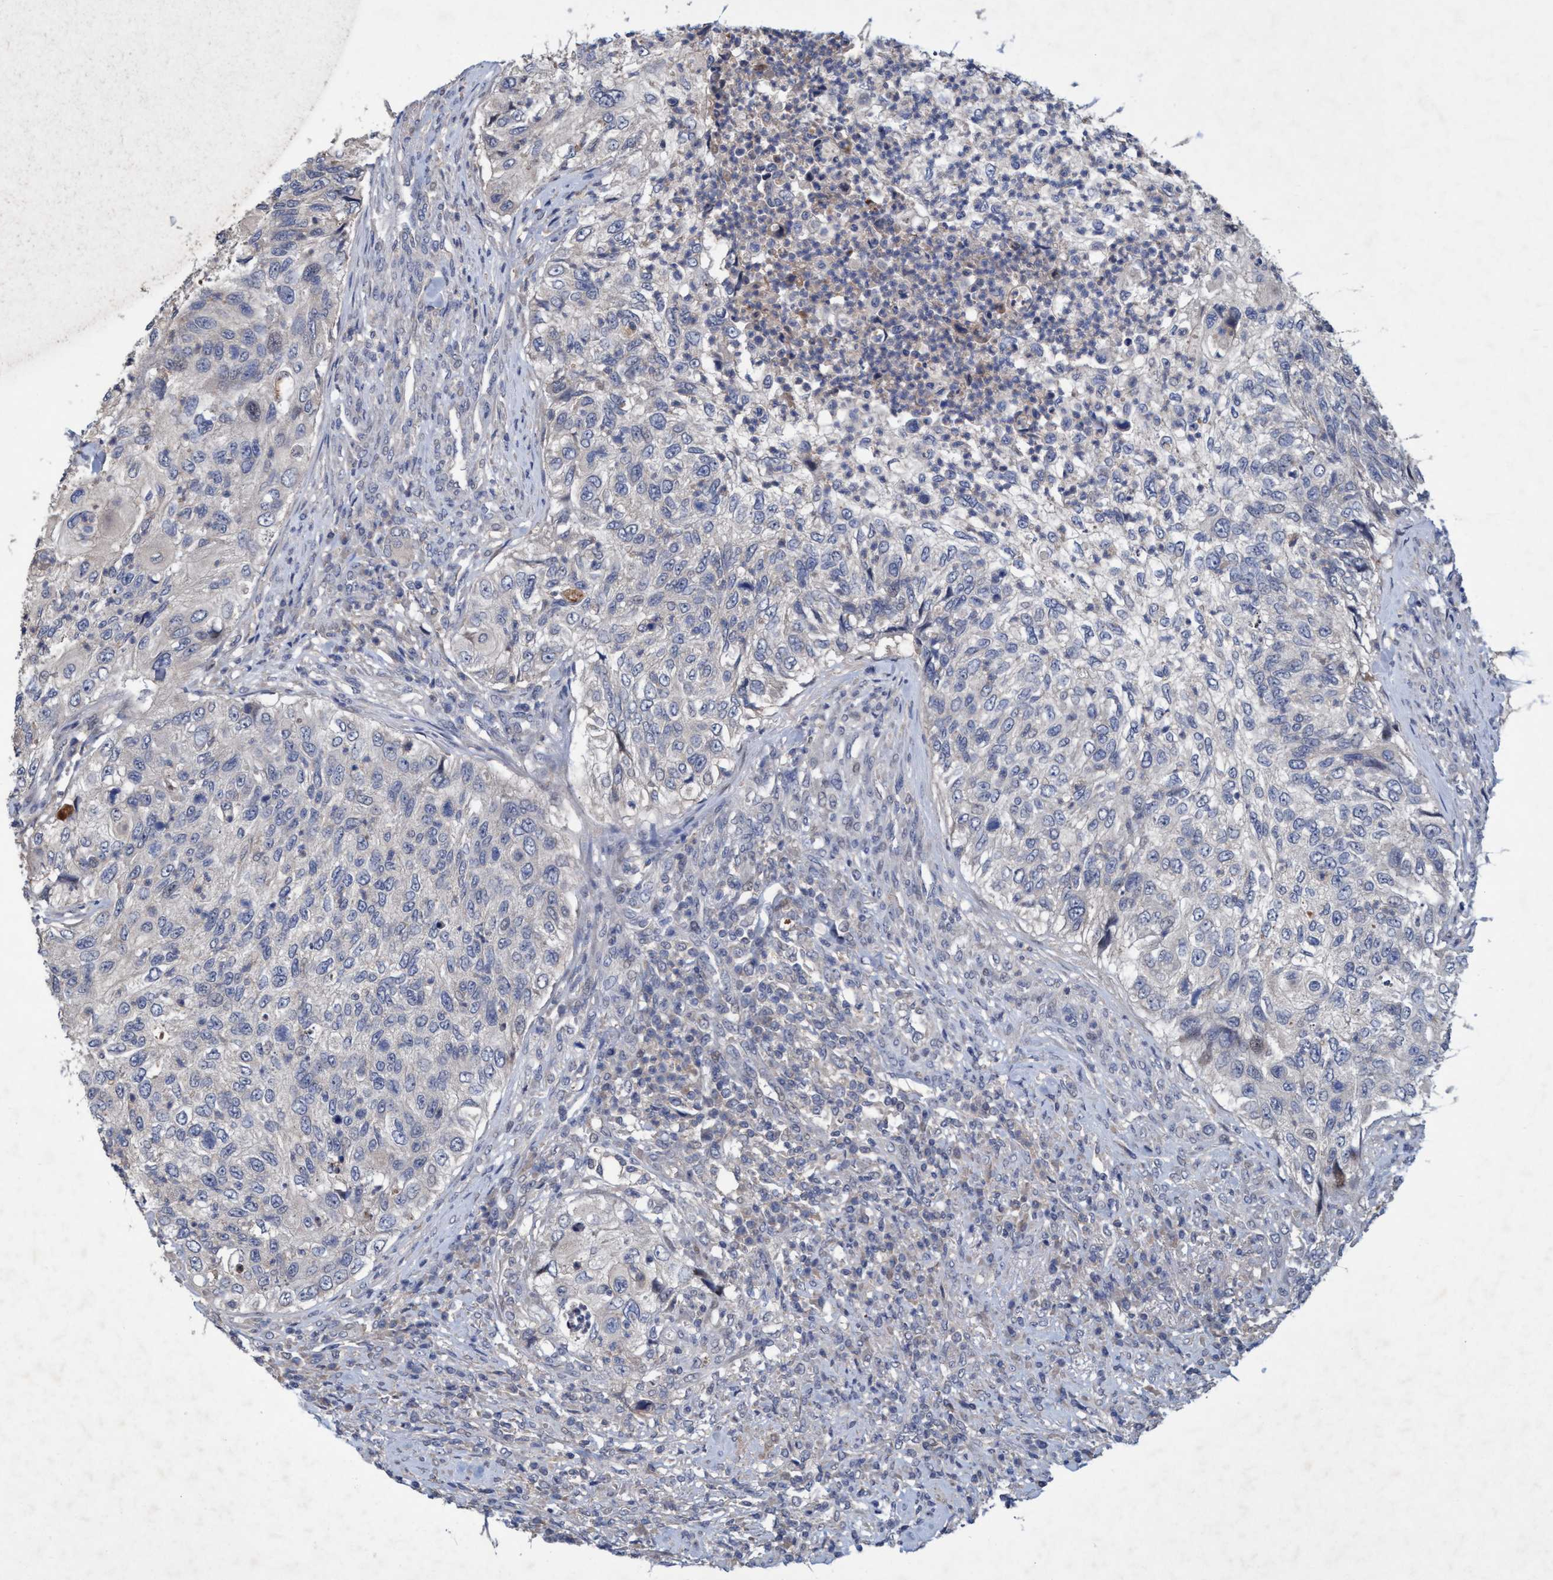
{"staining": {"intensity": "negative", "quantity": "none", "location": "none"}, "tissue": "urothelial cancer", "cell_type": "Tumor cells", "image_type": "cancer", "snomed": [{"axis": "morphology", "description": "Urothelial carcinoma, High grade"}, {"axis": "topography", "description": "Urinary bladder"}], "caption": "Tumor cells are negative for brown protein staining in urothelial carcinoma (high-grade). The staining was performed using DAB to visualize the protein expression in brown, while the nuclei were stained in blue with hematoxylin (Magnification: 20x).", "gene": "ZNF677", "patient": {"sex": "female", "age": 60}}